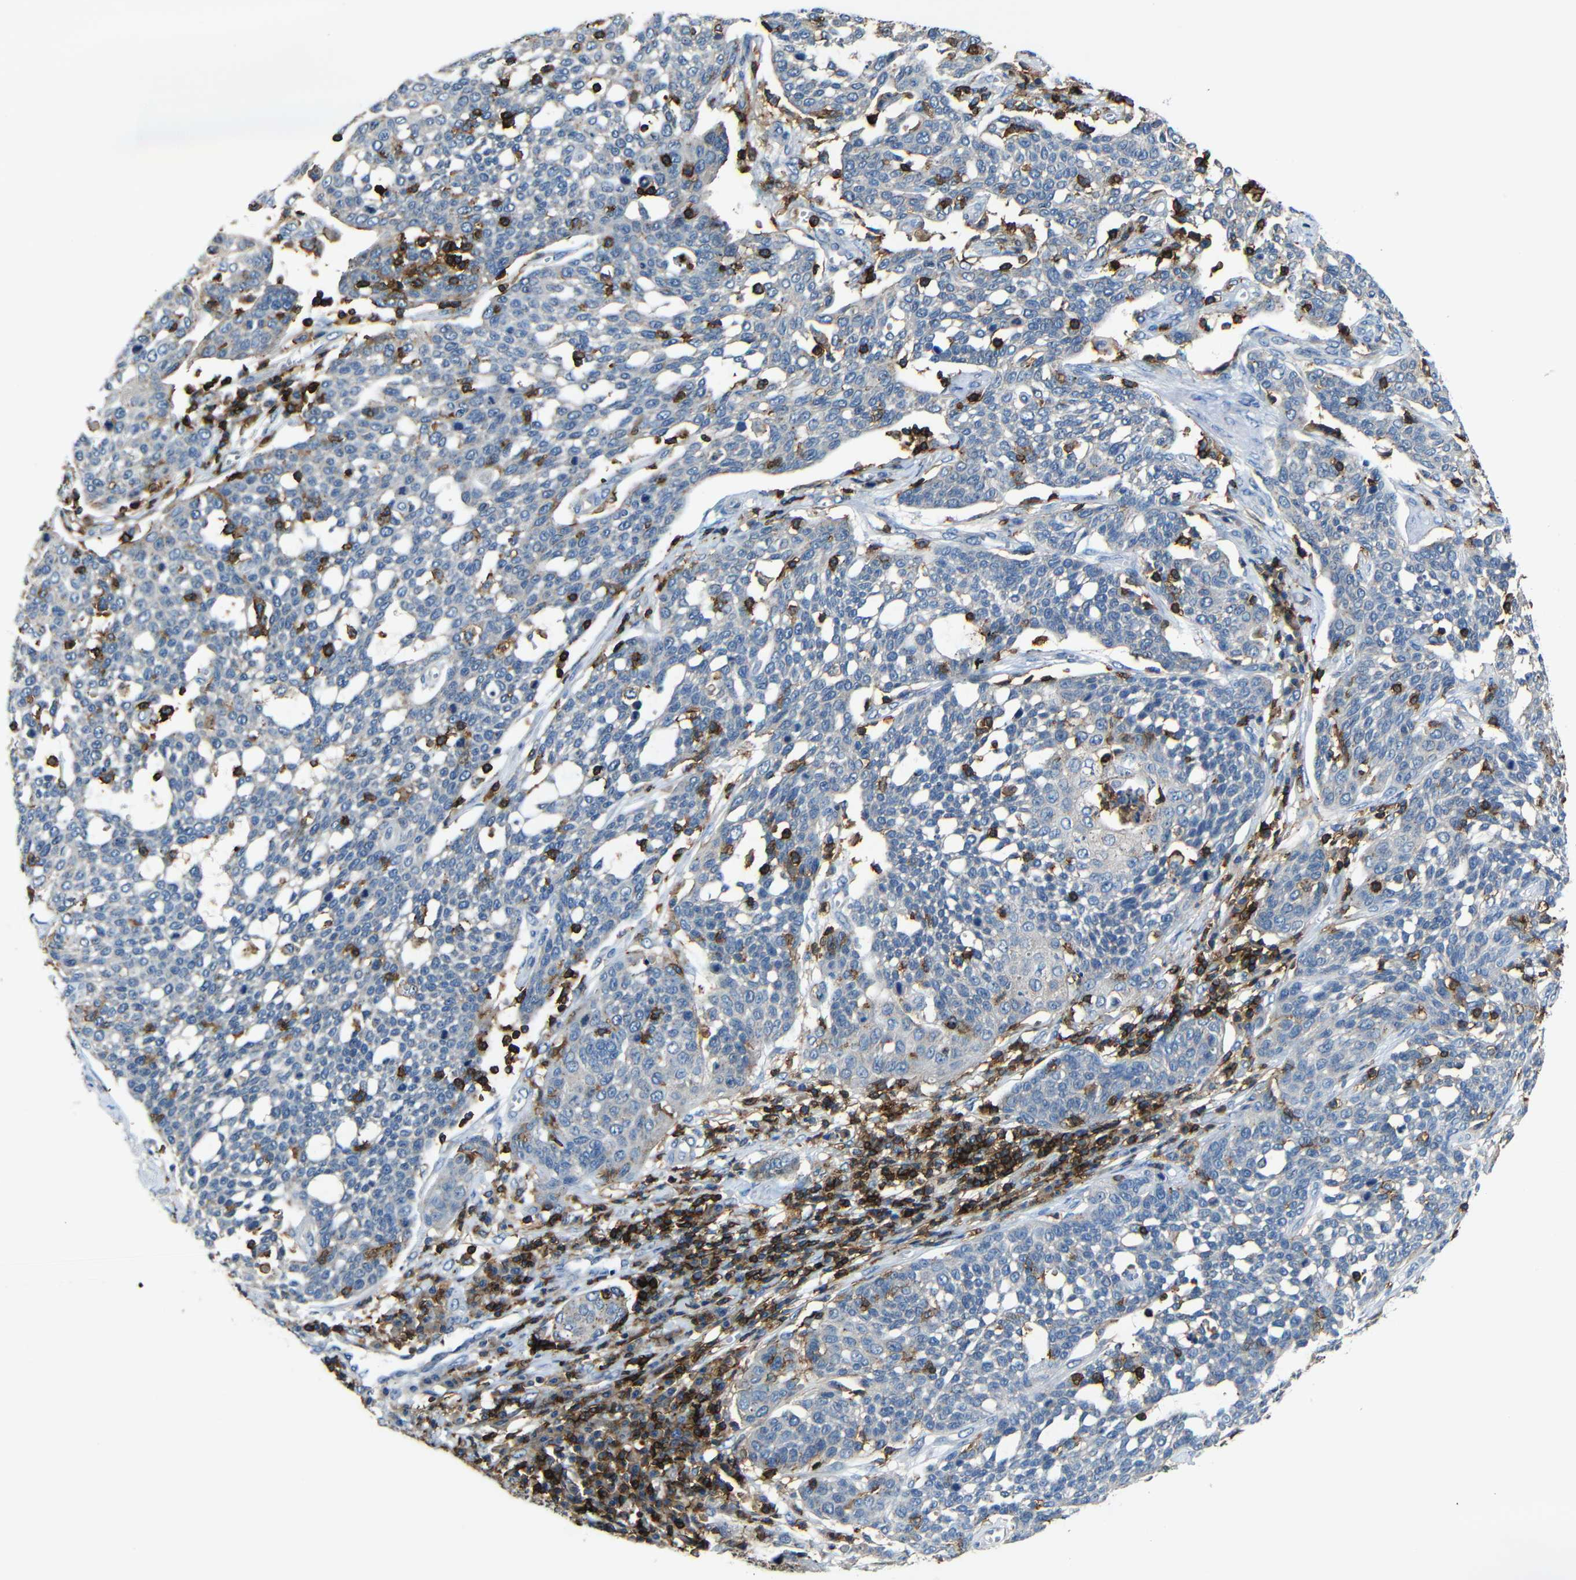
{"staining": {"intensity": "negative", "quantity": "none", "location": "none"}, "tissue": "cervical cancer", "cell_type": "Tumor cells", "image_type": "cancer", "snomed": [{"axis": "morphology", "description": "Squamous cell carcinoma, NOS"}, {"axis": "topography", "description": "Cervix"}], "caption": "Immunohistochemistry (IHC) image of neoplastic tissue: cervical squamous cell carcinoma stained with DAB exhibits no significant protein expression in tumor cells.", "gene": "P2RY12", "patient": {"sex": "female", "age": 34}}